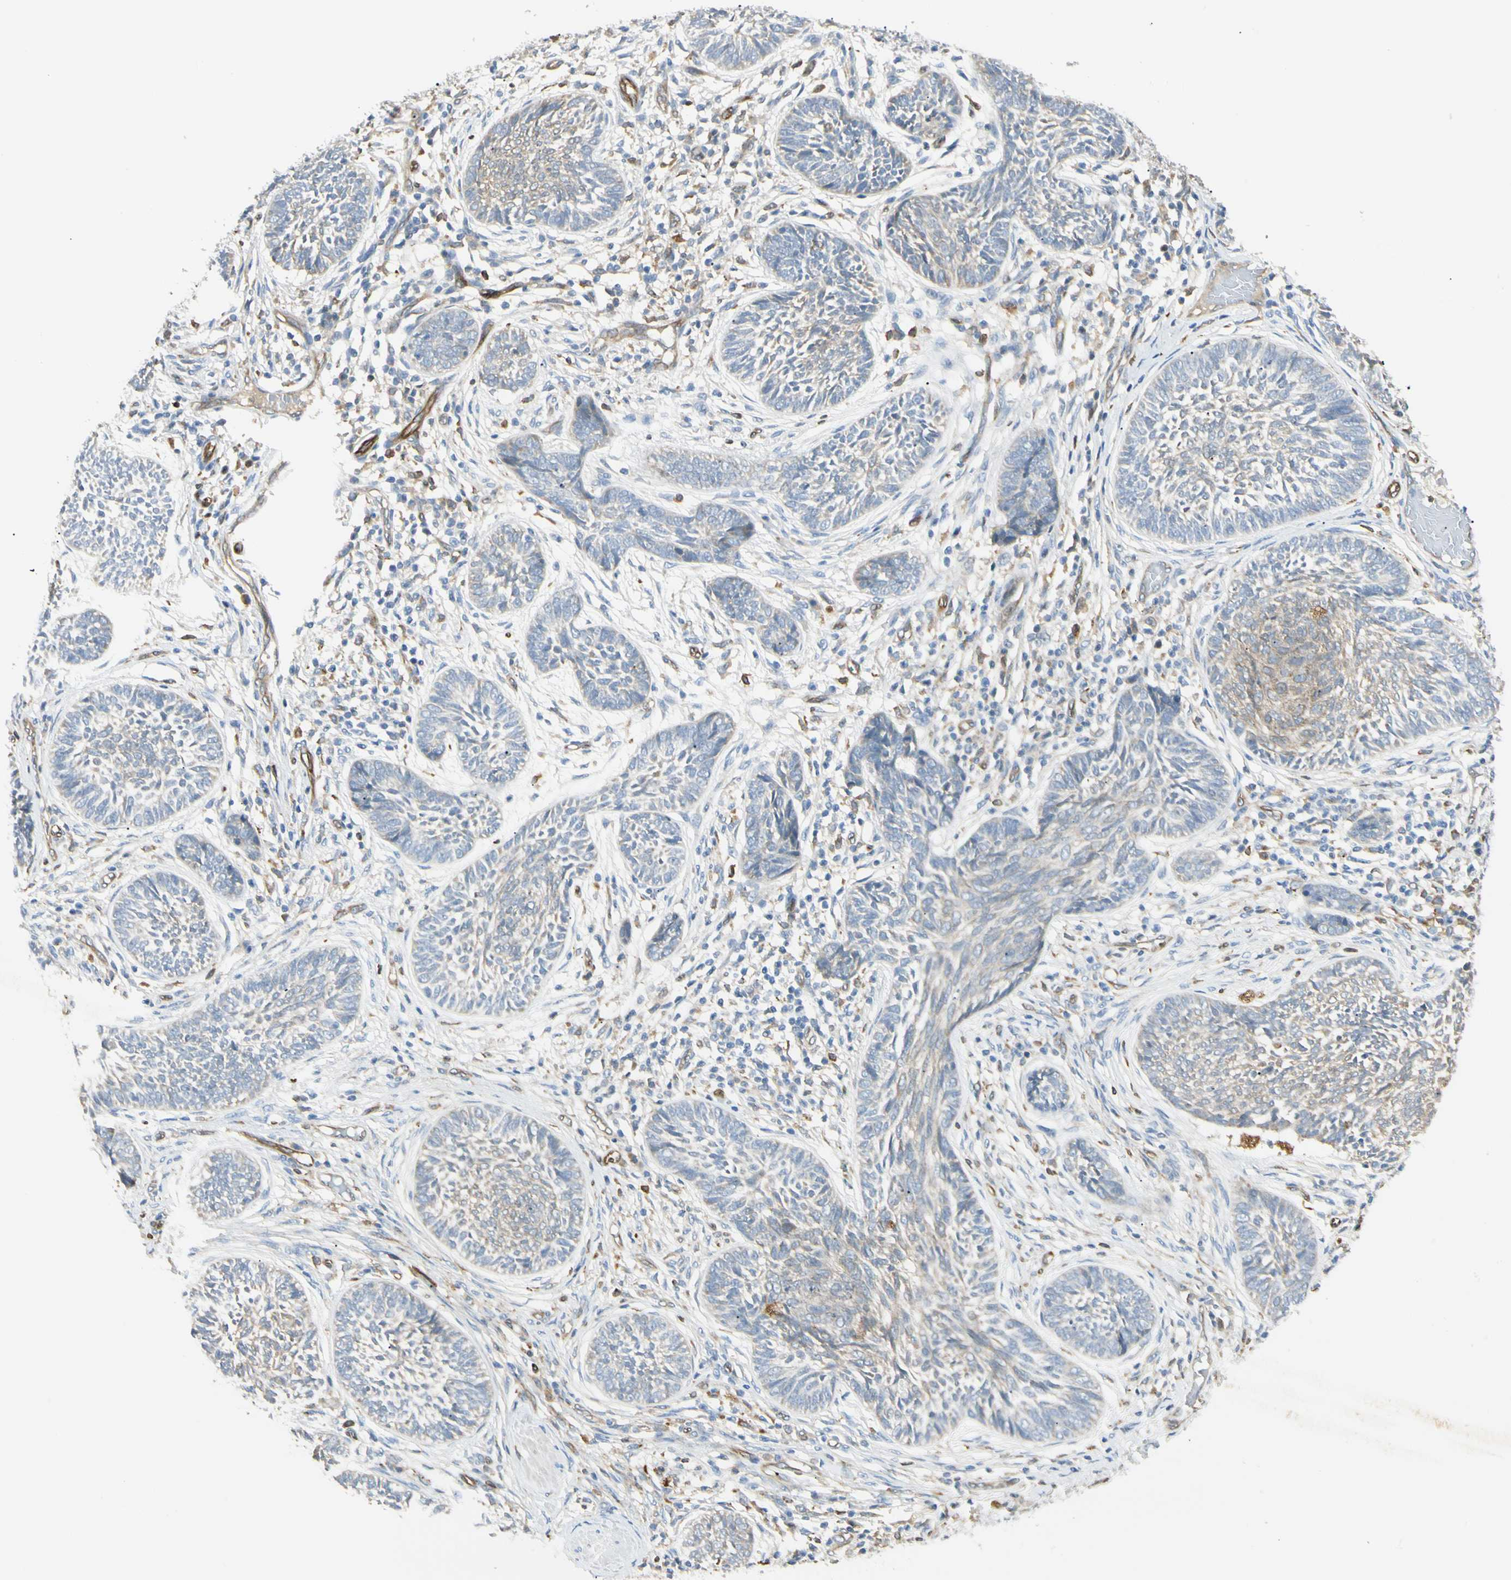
{"staining": {"intensity": "weak", "quantity": "<25%", "location": "cytoplasmic/membranous"}, "tissue": "skin cancer", "cell_type": "Tumor cells", "image_type": "cancer", "snomed": [{"axis": "morphology", "description": "Papilloma, NOS"}, {"axis": "morphology", "description": "Basal cell carcinoma"}, {"axis": "topography", "description": "Skin"}], "caption": "The image exhibits no significant staining in tumor cells of skin papilloma. The staining is performed using DAB (3,3'-diaminobenzidine) brown chromogen with nuclei counter-stained in using hematoxylin.", "gene": "LPCAT2", "patient": {"sex": "male", "age": 87}}